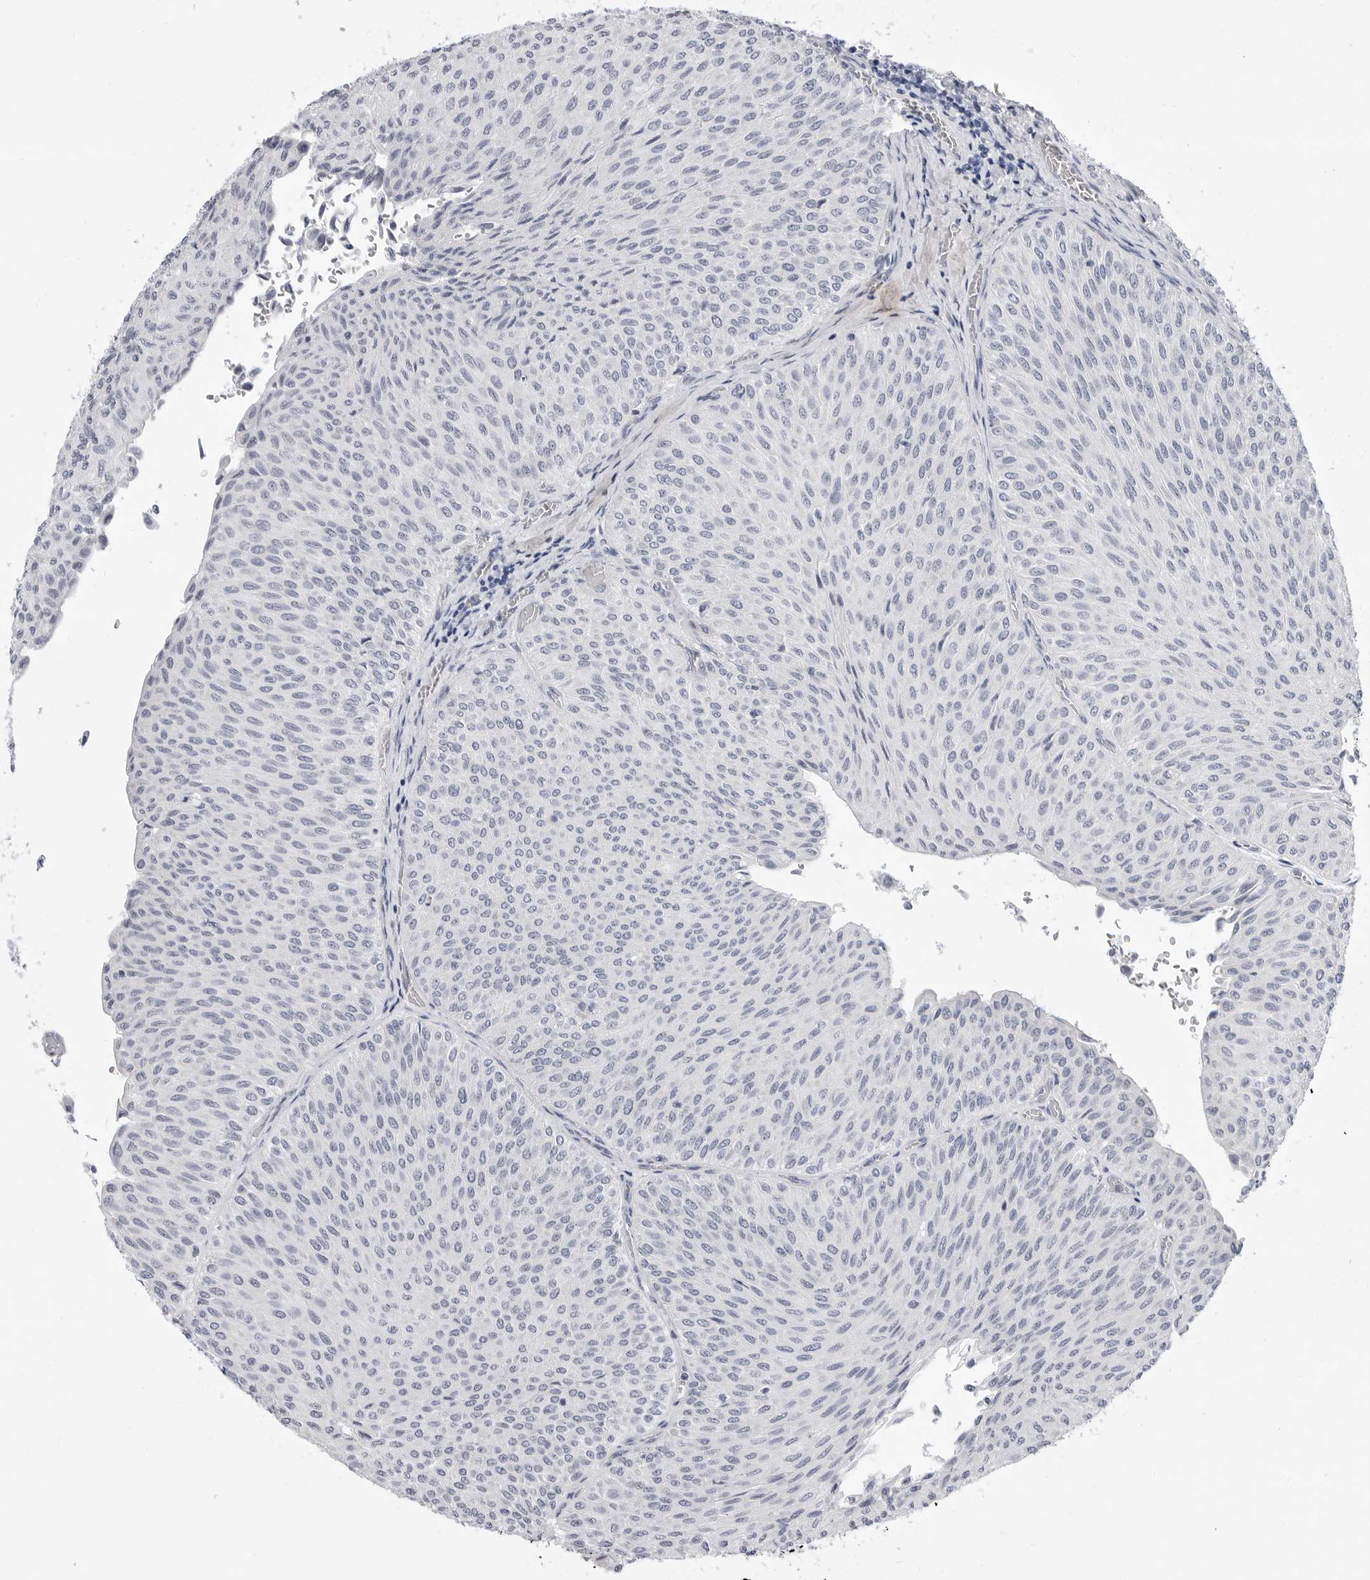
{"staining": {"intensity": "negative", "quantity": "none", "location": "none"}, "tissue": "urothelial cancer", "cell_type": "Tumor cells", "image_type": "cancer", "snomed": [{"axis": "morphology", "description": "Urothelial carcinoma, Low grade"}, {"axis": "topography", "description": "Urinary bladder"}], "caption": "Immunohistochemical staining of human low-grade urothelial carcinoma shows no significant staining in tumor cells.", "gene": "PLN", "patient": {"sex": "male", "age": 78}}